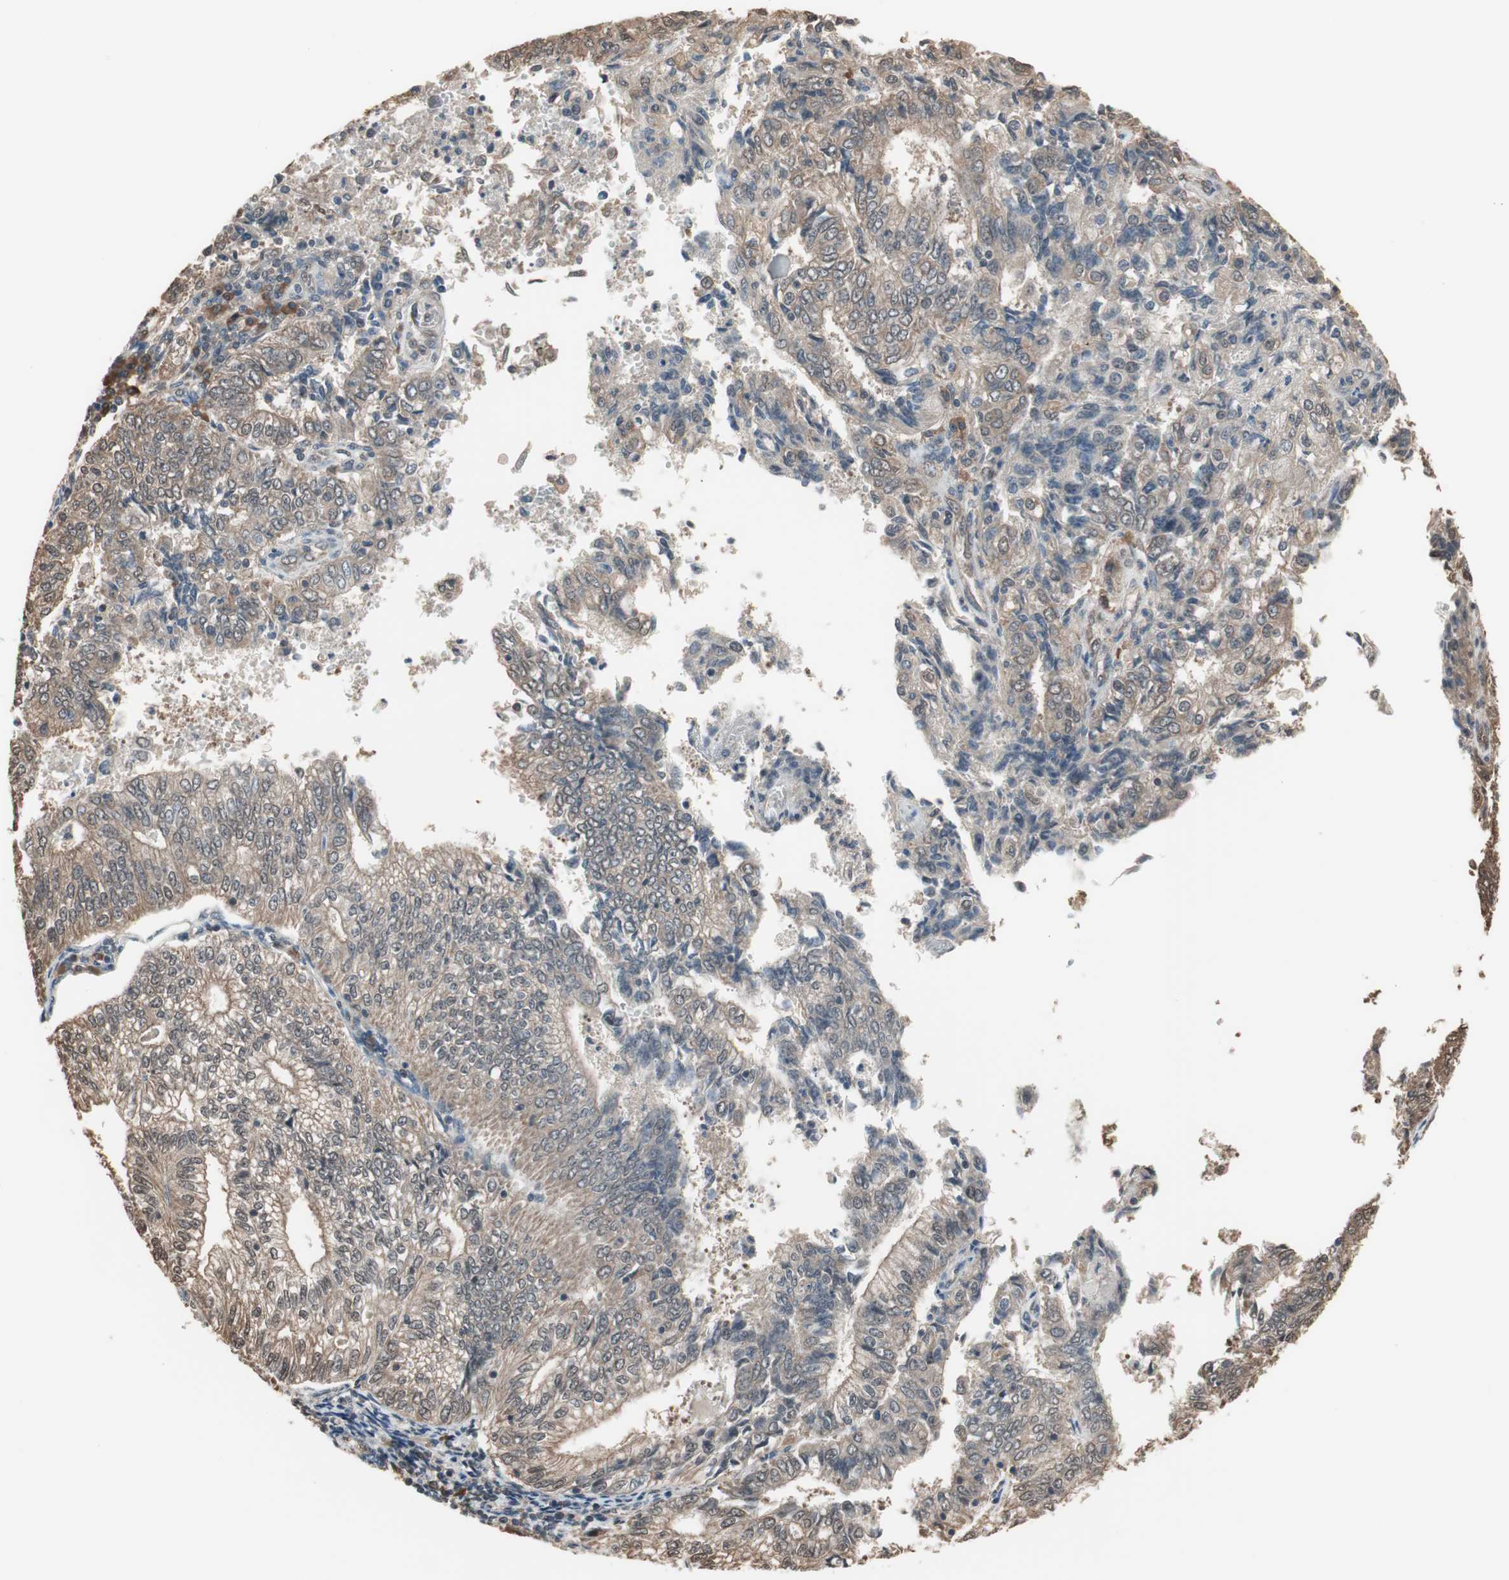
{"staining": {"intensity": "weak", "quantity": ">75%", "location": "cytoplasmic/membranous"}, "tissue": "endometrial cancer", "cell_type": "Tumor cells", "image_type": "cancer", "snomed": [{"axis": "morphology", "description": "Adenocarcinoma, NOS"}, {"axis": "topography", "description": "Endometrium"}], "caption": "Immunohistochemical staining of human endometrial cancer shows low levels of weak cytoplasmic/membranous protein positivity in approximately >75% of tumor cells.", "gene": "PNPLA7", "patient": {"sex": "female", "age": 69}}